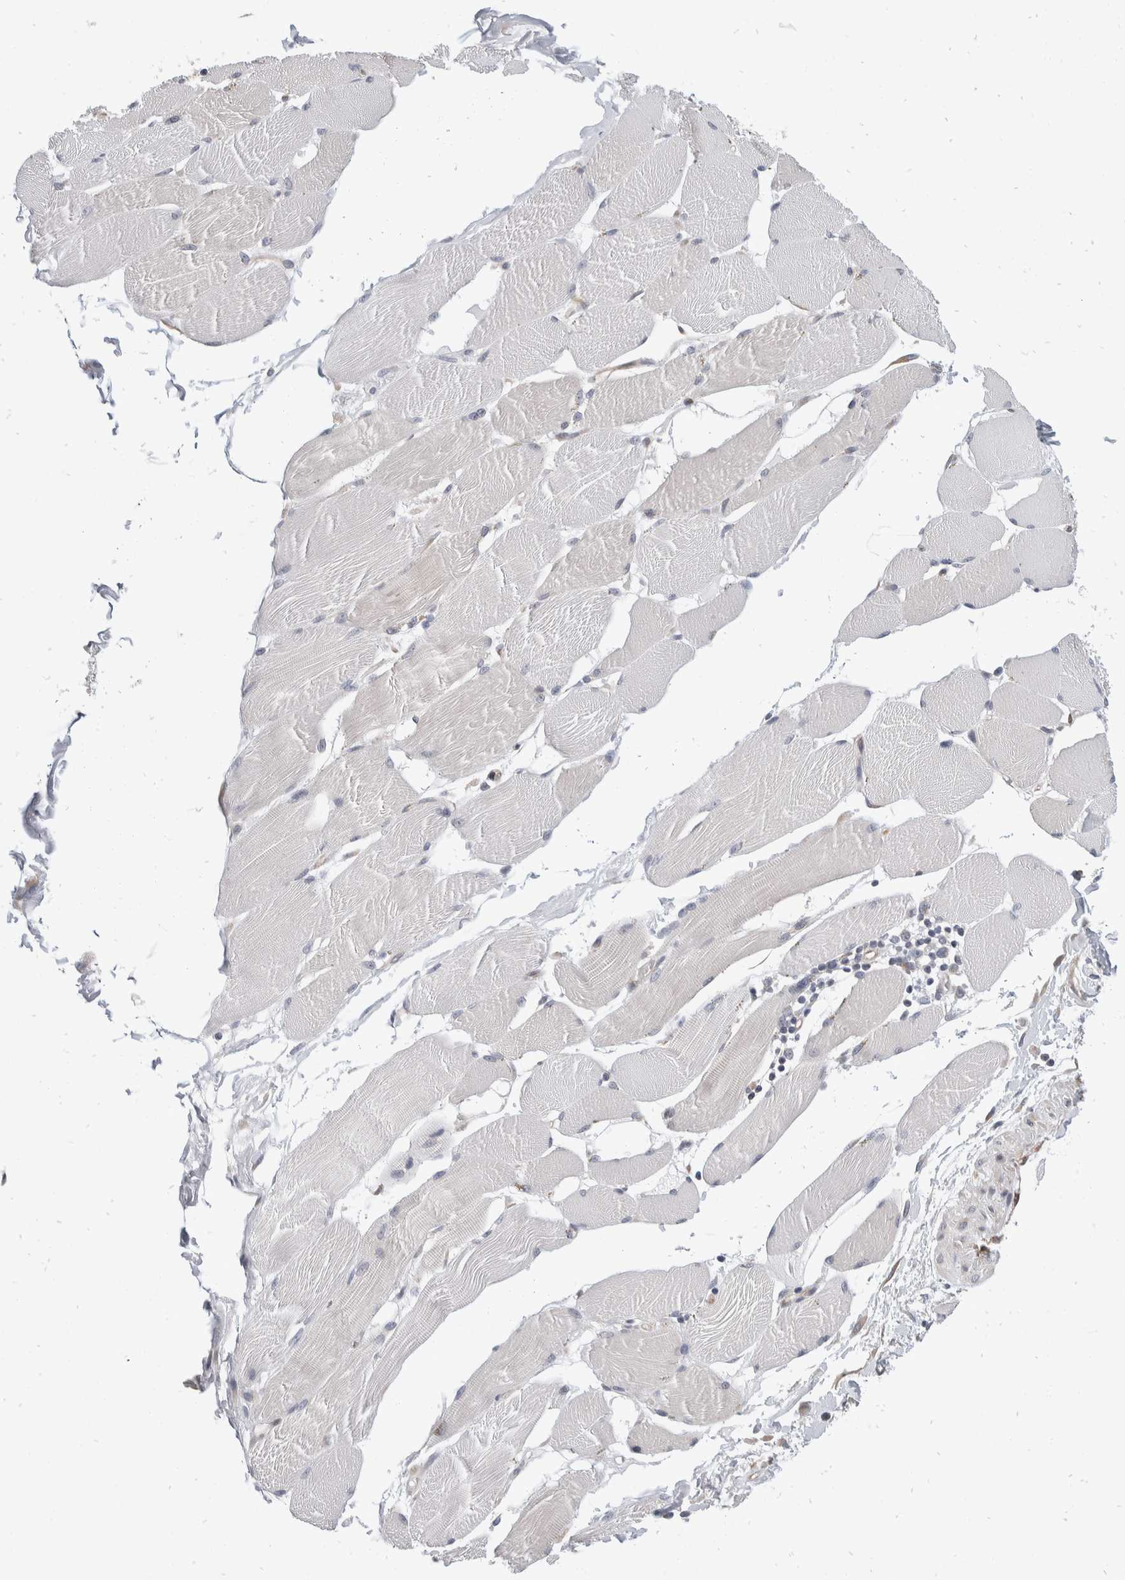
{"staining": {"intensity": "negative", "quantity": "none", "location": "none"}, "tissue": "skeletal muscle", "cell_type": "Myocytes", "image_type": "normal", "snomed": [{"axis": "morphology", "description": "Normal tissue, NOS"}, {"axis": "topography", "description": "Skin"}, {"axis": "topography", "description": "Skeletal muscle"}], "caption": "This is a histopathology image of immunohistochemistry staining of normal skeletal muscle, which shows no expression in myocytes.", "gene": "TMEM245", "patient": {"sex": "male", "age": 83}}